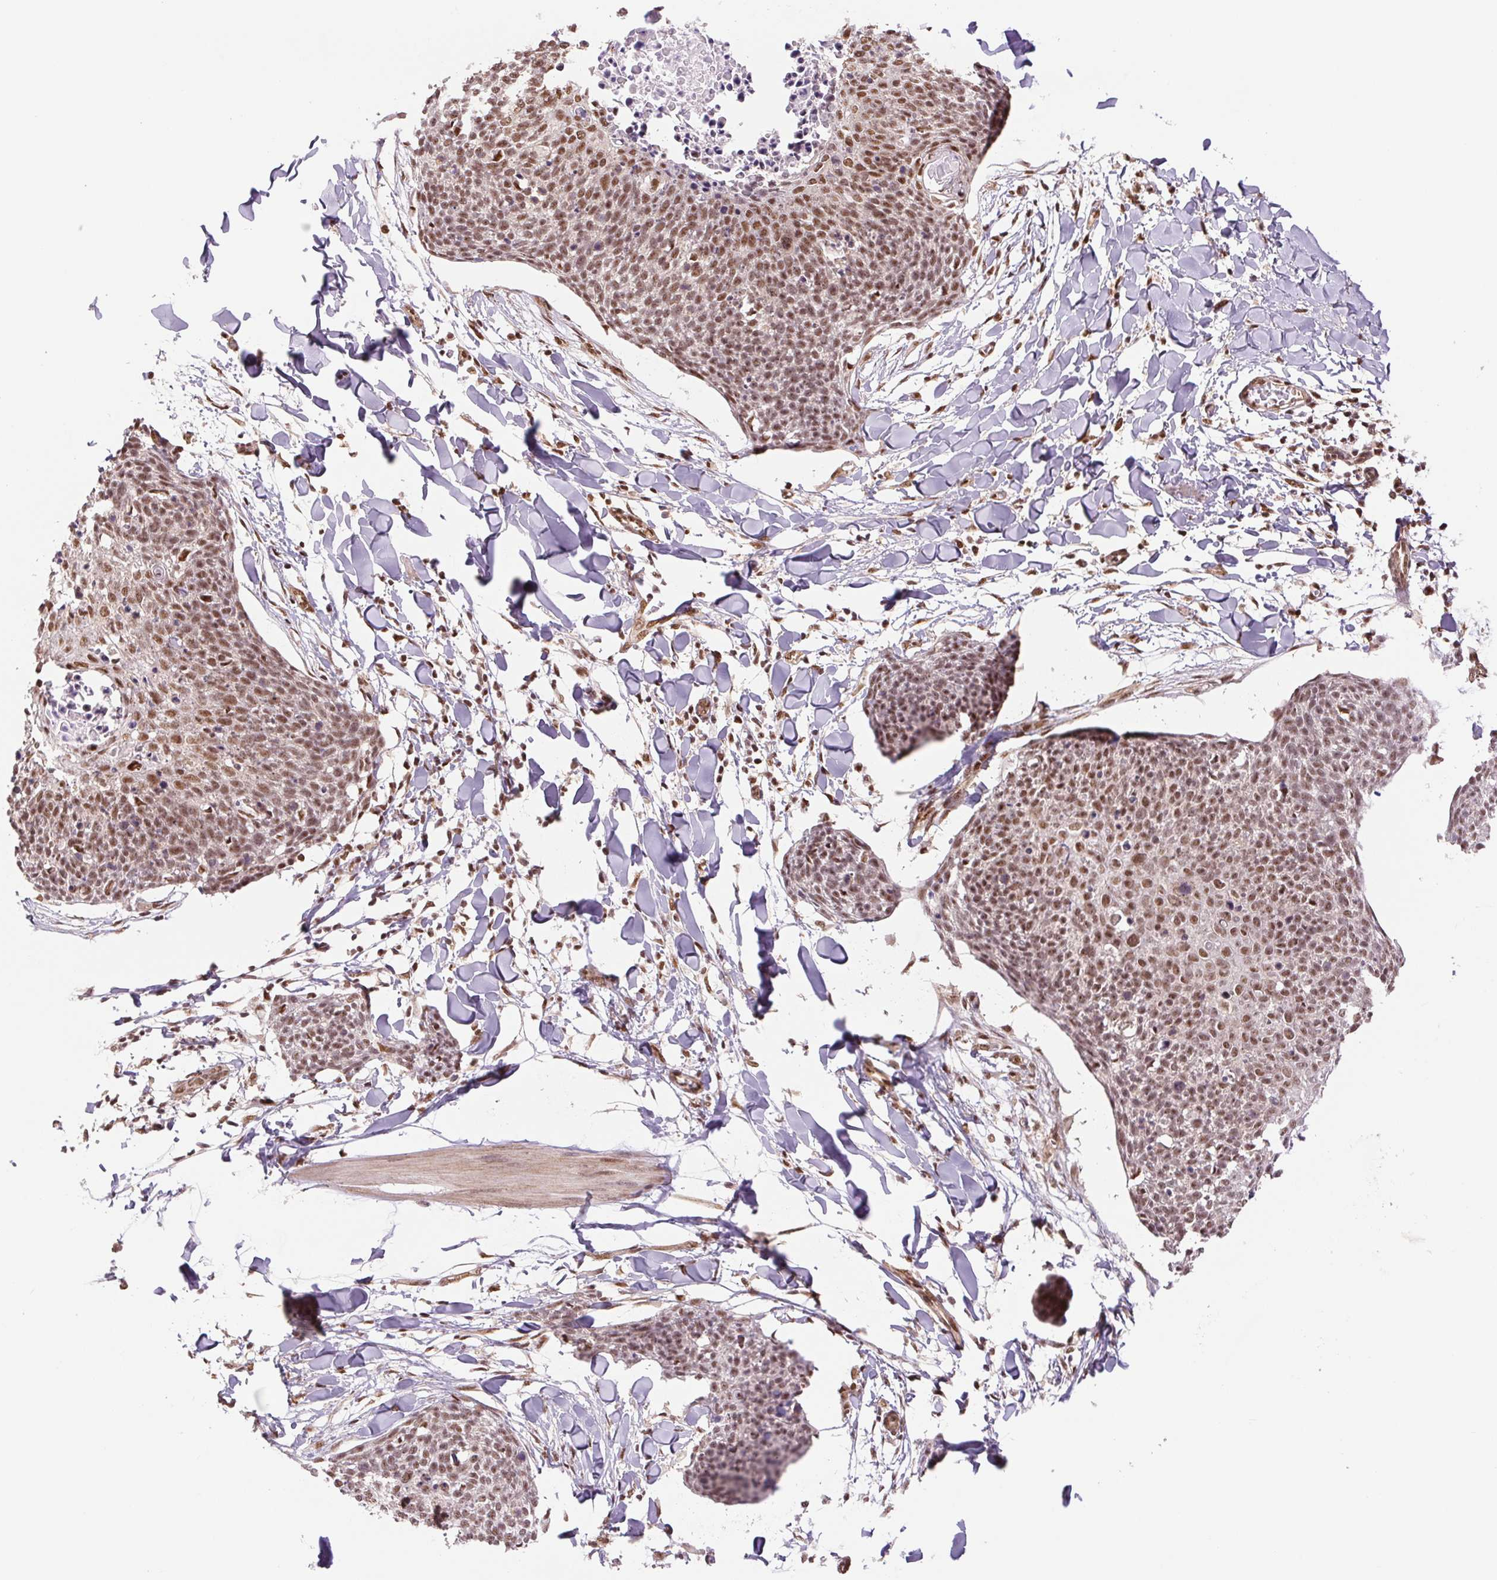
{"staining": {"intensity": "moderate", "quantity": ">75%", "location": "nuclear"}, "tissue": "skin cancer", "cell_type": "Tumor cells", "image_type": "cancer", "snomed": [{"axis": "morphology", "description": "Squamous cell carcinoma, NOS"}, {"axis": "topography", "description": "Skin"}, {"axis": "topography", "description": "Vulva"}], "caption": "A brown stain highlights moderate nuclear positivity of a protein in human skin squamous cell carcinoma tumor cells. (DAB = brown stain, brightfield microscopy at high magnification).", "gene": "CWC25", "patient": {"sex": "female", "age": 75}}